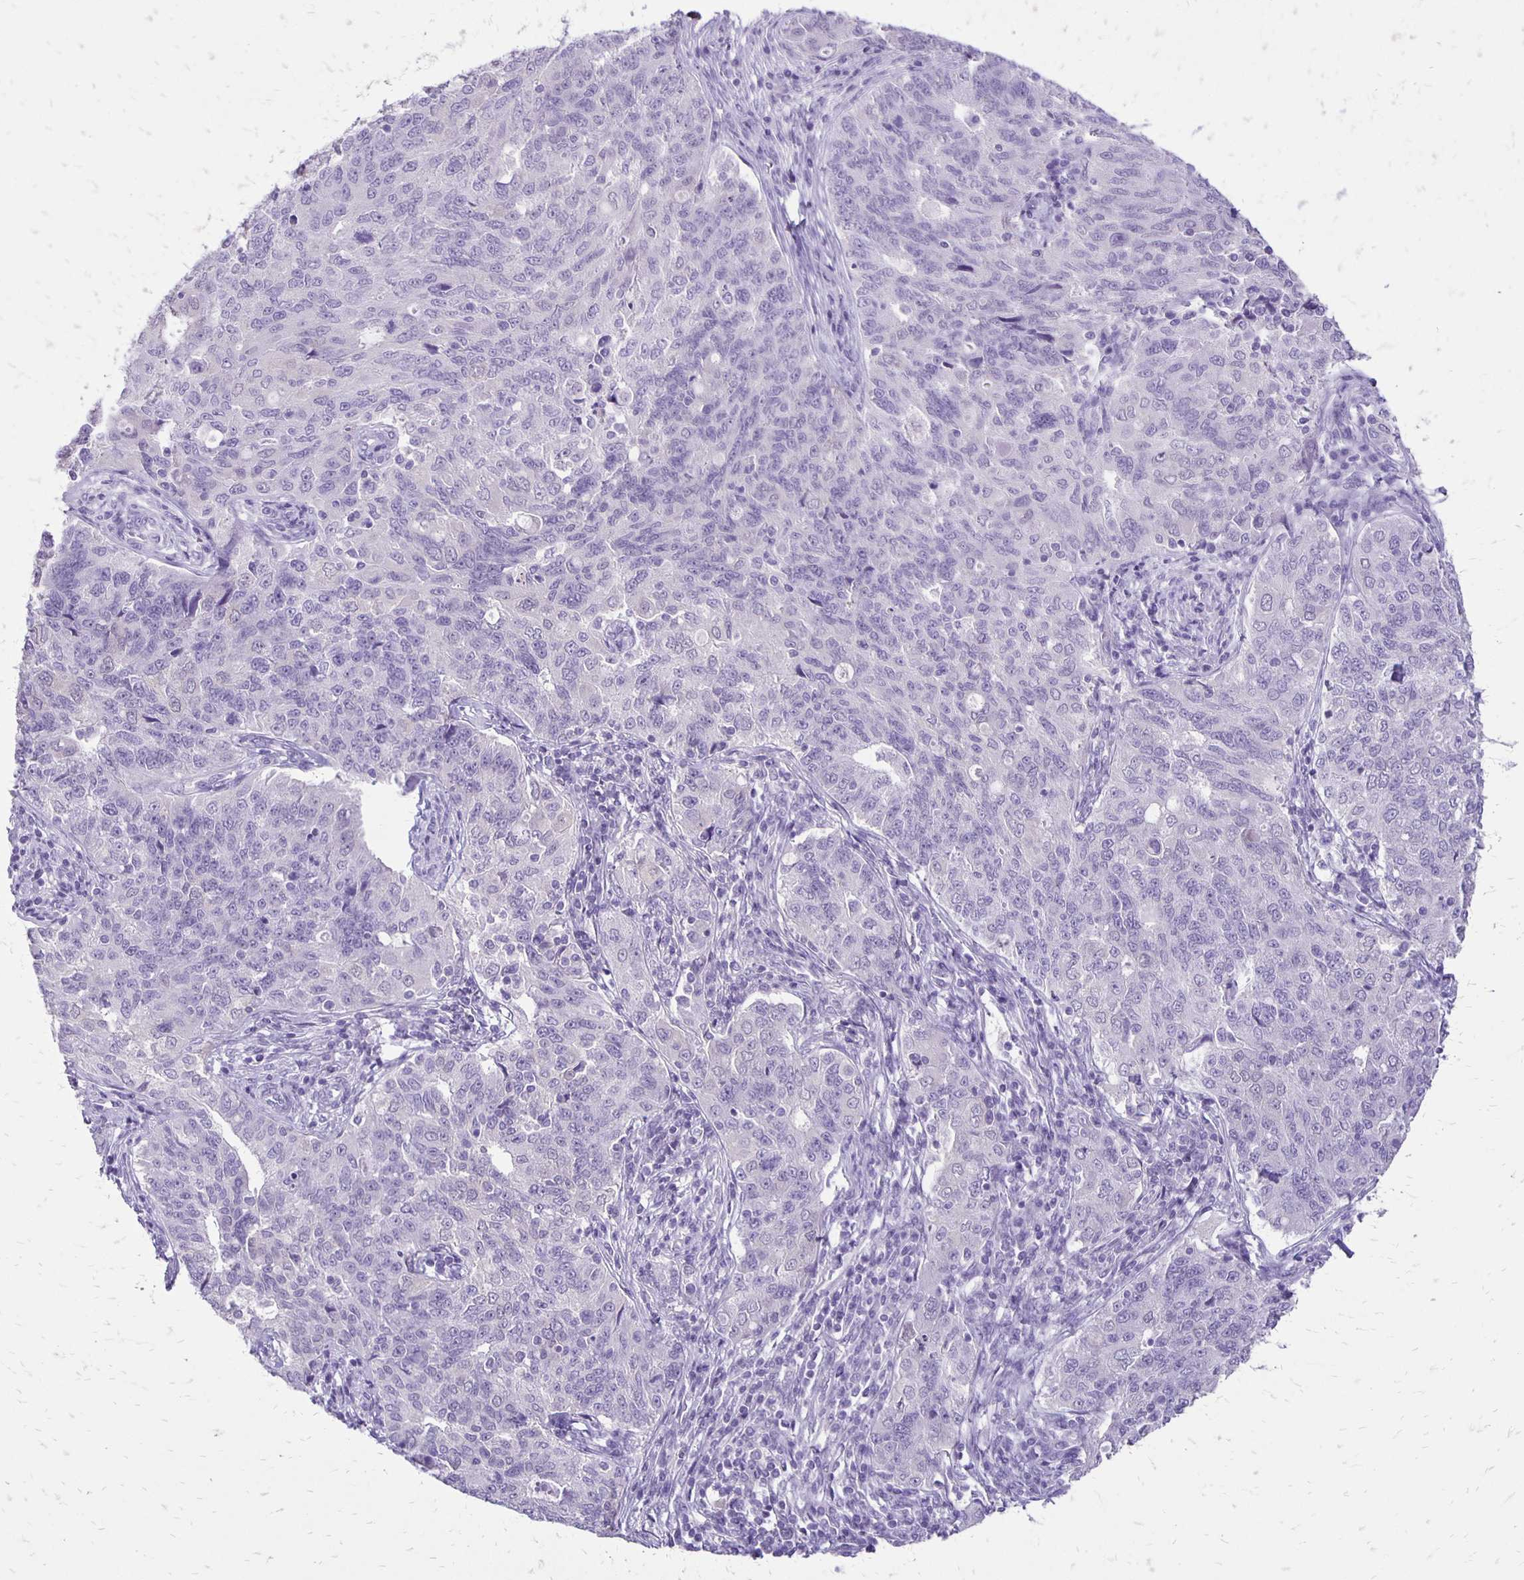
{"staining": {"intensity": "negative", "quantity": "none", "location": "none"}, "tissue": "endometrial cancer", "cell_type": "Tumor cells", "image_type": "cancer", "snomed": [{"axis": "morphology", "description": "Adenocarcinoma, NOS"}, {"axis": "topography", "description": "Endometrium"}], "caption": "This is a image of immunohistochemistry (IHC) staining of endometrial adenocarcinoma, which shows no expression in tumor cells.", "gene": "ANKRD45", "patient": {"sex": "female", "age": 43}}